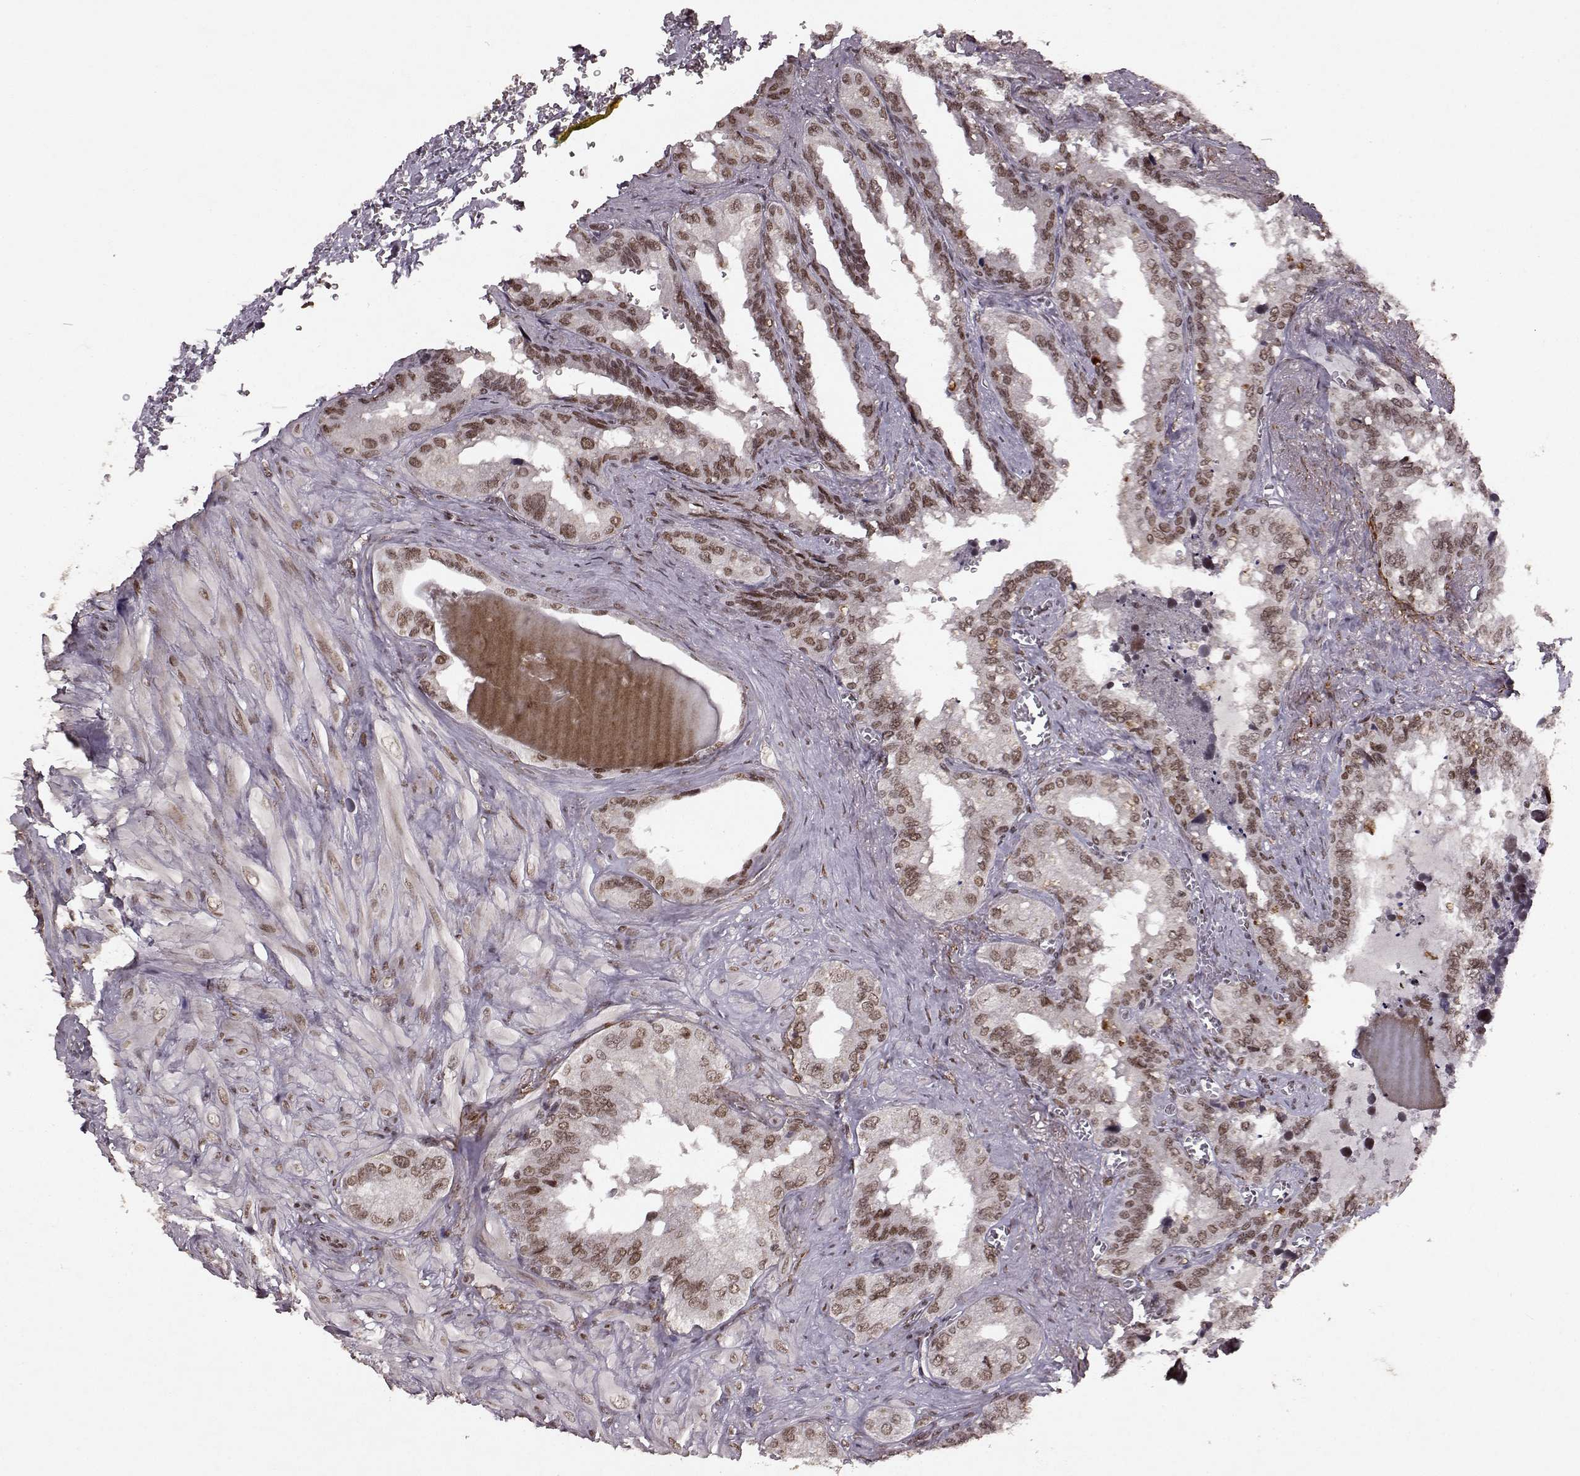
{"staining": {"intensity": "moderate", "quantity": ">75%", "location": "nuclear"}, "tissue": "seminal vesicle", "cell_type": "Glandular cells", "image_type": "normal", "snomed": [{"axis": "morphology", "description": "Normal tissue, NOS"}, {"axis": "topography", "description": "Seminal veicle"}], "caption": "Seminal vesicle stained with immunohistochemistry shows moderate nuclear positivity in approximately >75% of glandular cells. Nuclei are stained in blue.", "gene": "RRAGD", "patient": {"sex": "male", "age": 72}}